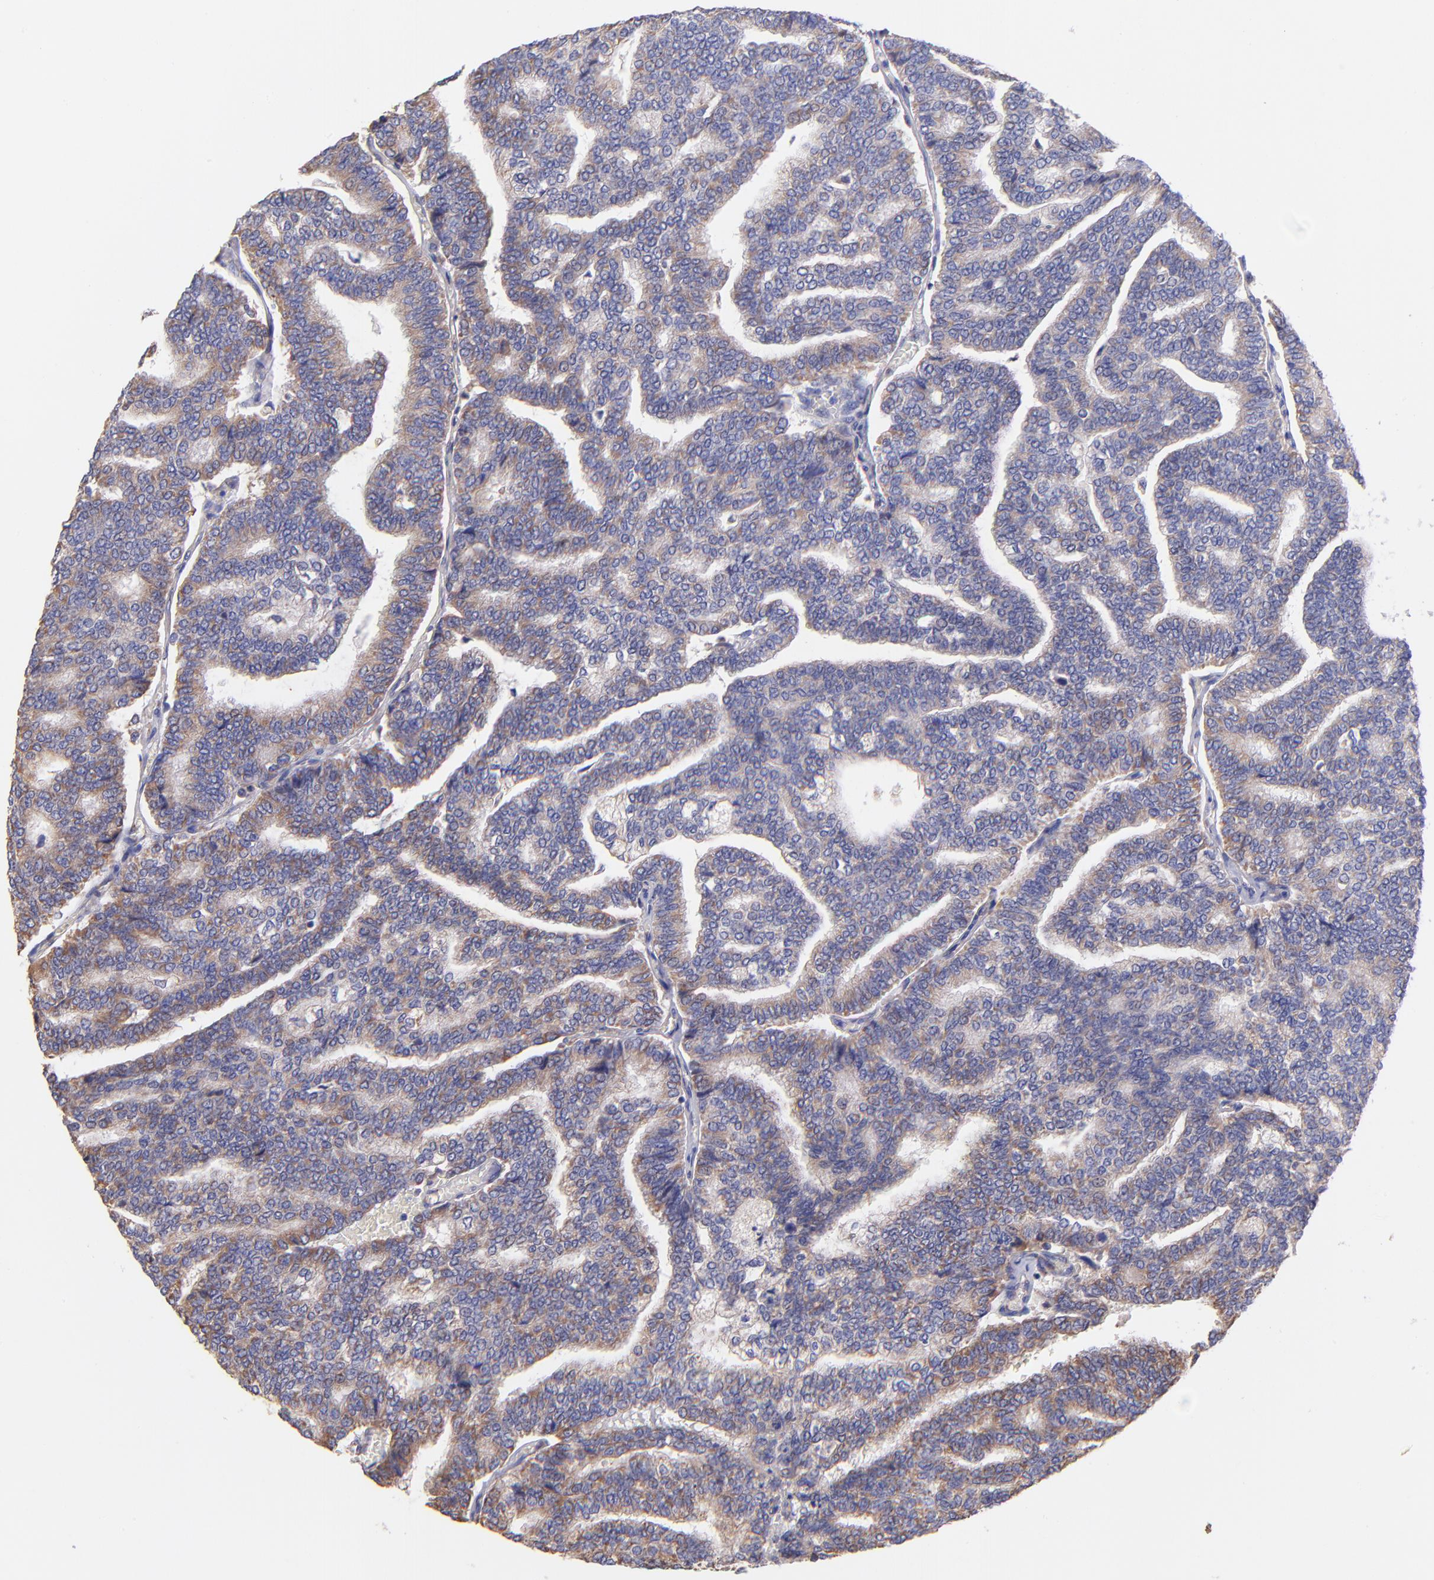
{"staining": {"intensity": "weak", "quantity": ">75%", "location": "cytoplasmic/membranous"}, "tissue": "thyroid cancer", "cell_type": "Tumor cells", "image_type": "cancer", "snomed": [{"axis": "morphology", "description": "Papillary adenocarcinoma, NOS"}, {"axis": "topography", "description": "Thyroid gland"}], "caption": "Weak cytoplasmic/membranous protein staining is present in approximately >75% of tumor cells in thyroid cancer. (Brightfield microscopy of DAB IHC at high magnification).", "gene": "PREX1", "patient": {"sex": "female", "age": 35}}